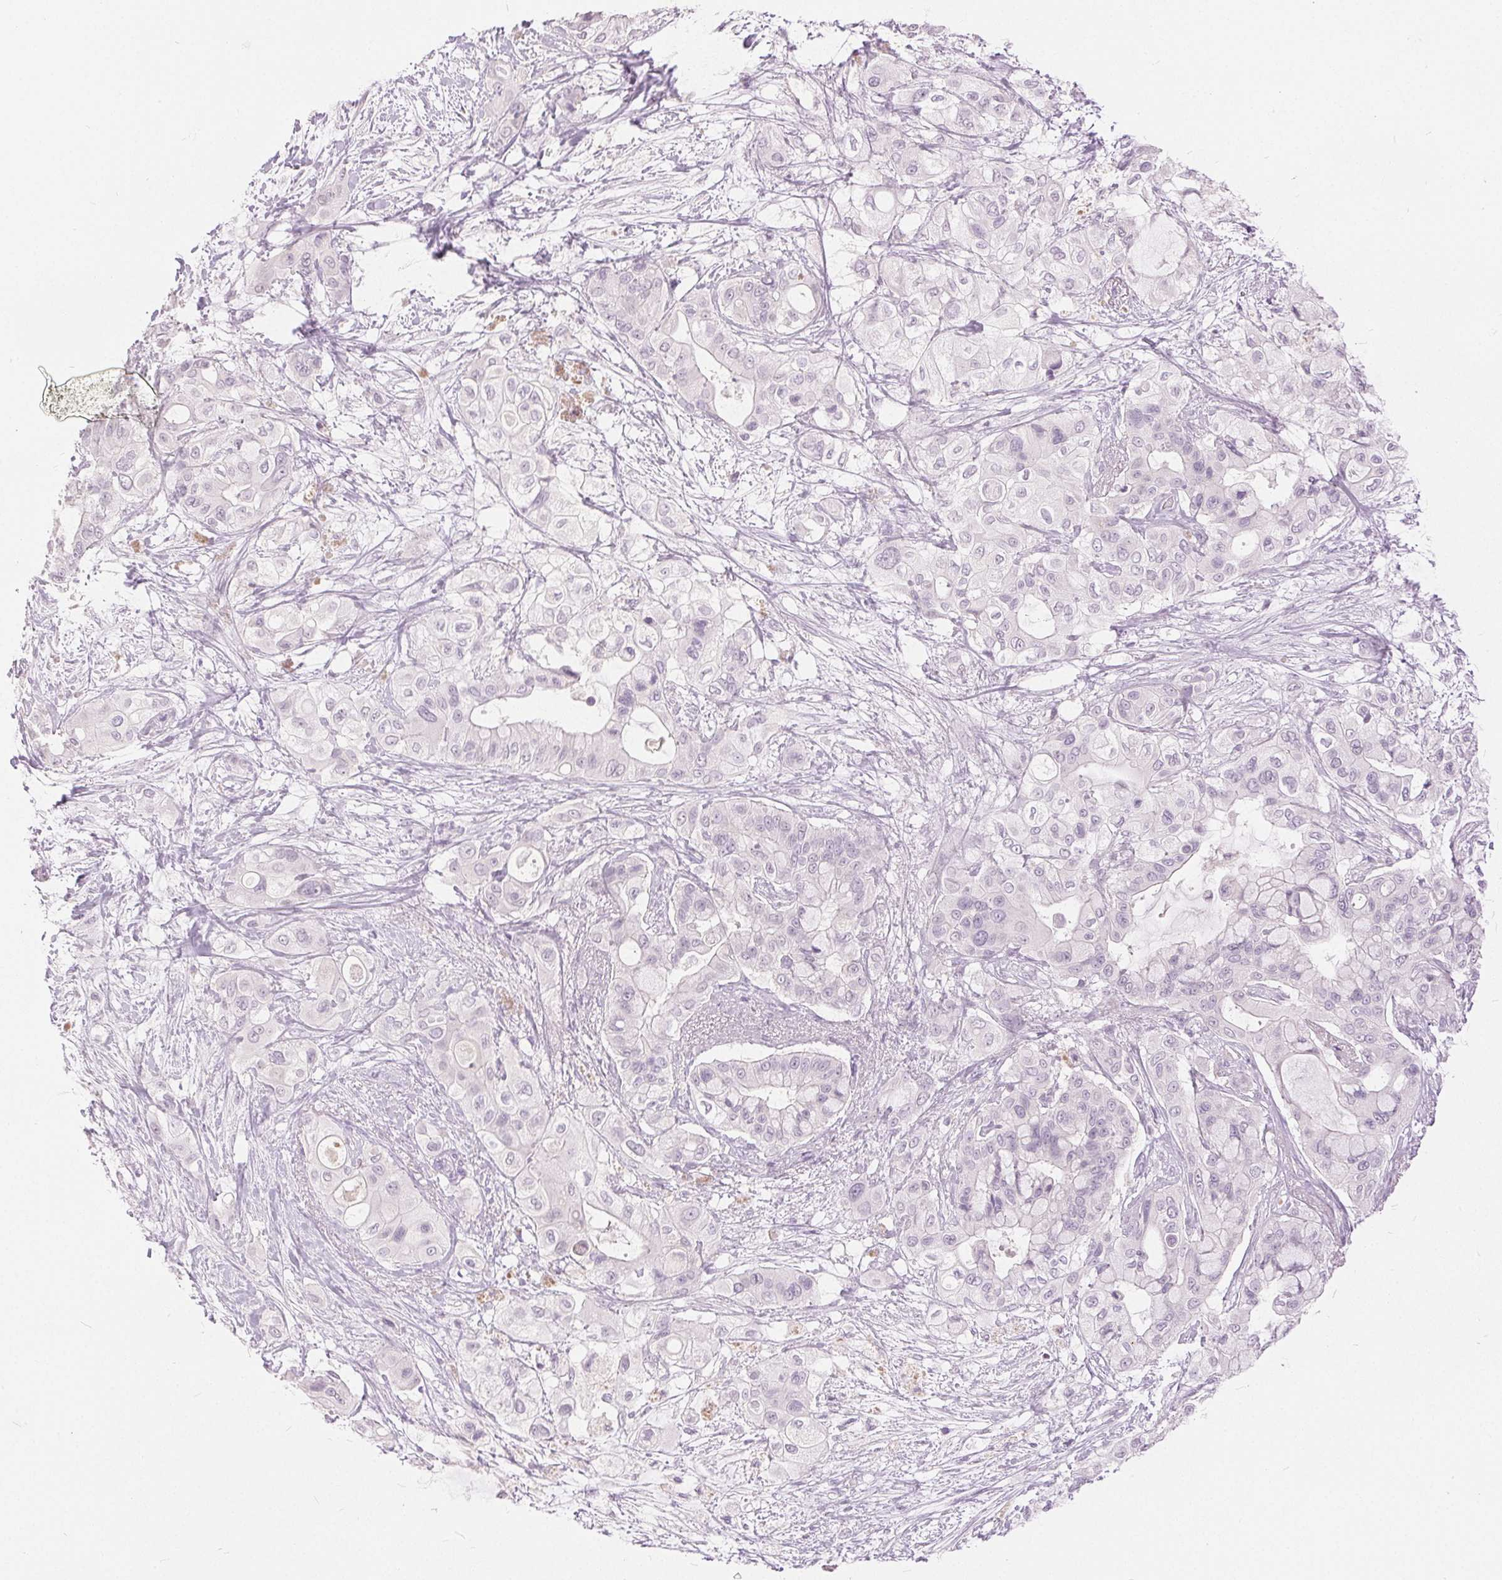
{"staining": {"intensity": "negative", "quantity": "none", "location": "none"}, "tissue": "pancreatic cancer", "cell_type": "Tumor cells", "image_type": "cancer", "snomed": [{"axis": "morphology", "description": "Adenocarcinoma, NOS"}, {"axis": "topography", "description": "Pancreas"}], "caption": "IHC histopathology image of neoplastic tissue: pancreatic cancer stained with DAB displays no significant protein positivity in tumor cells.", "gene": "DSG3", "patient": {"sex": "male", "age": 71}}